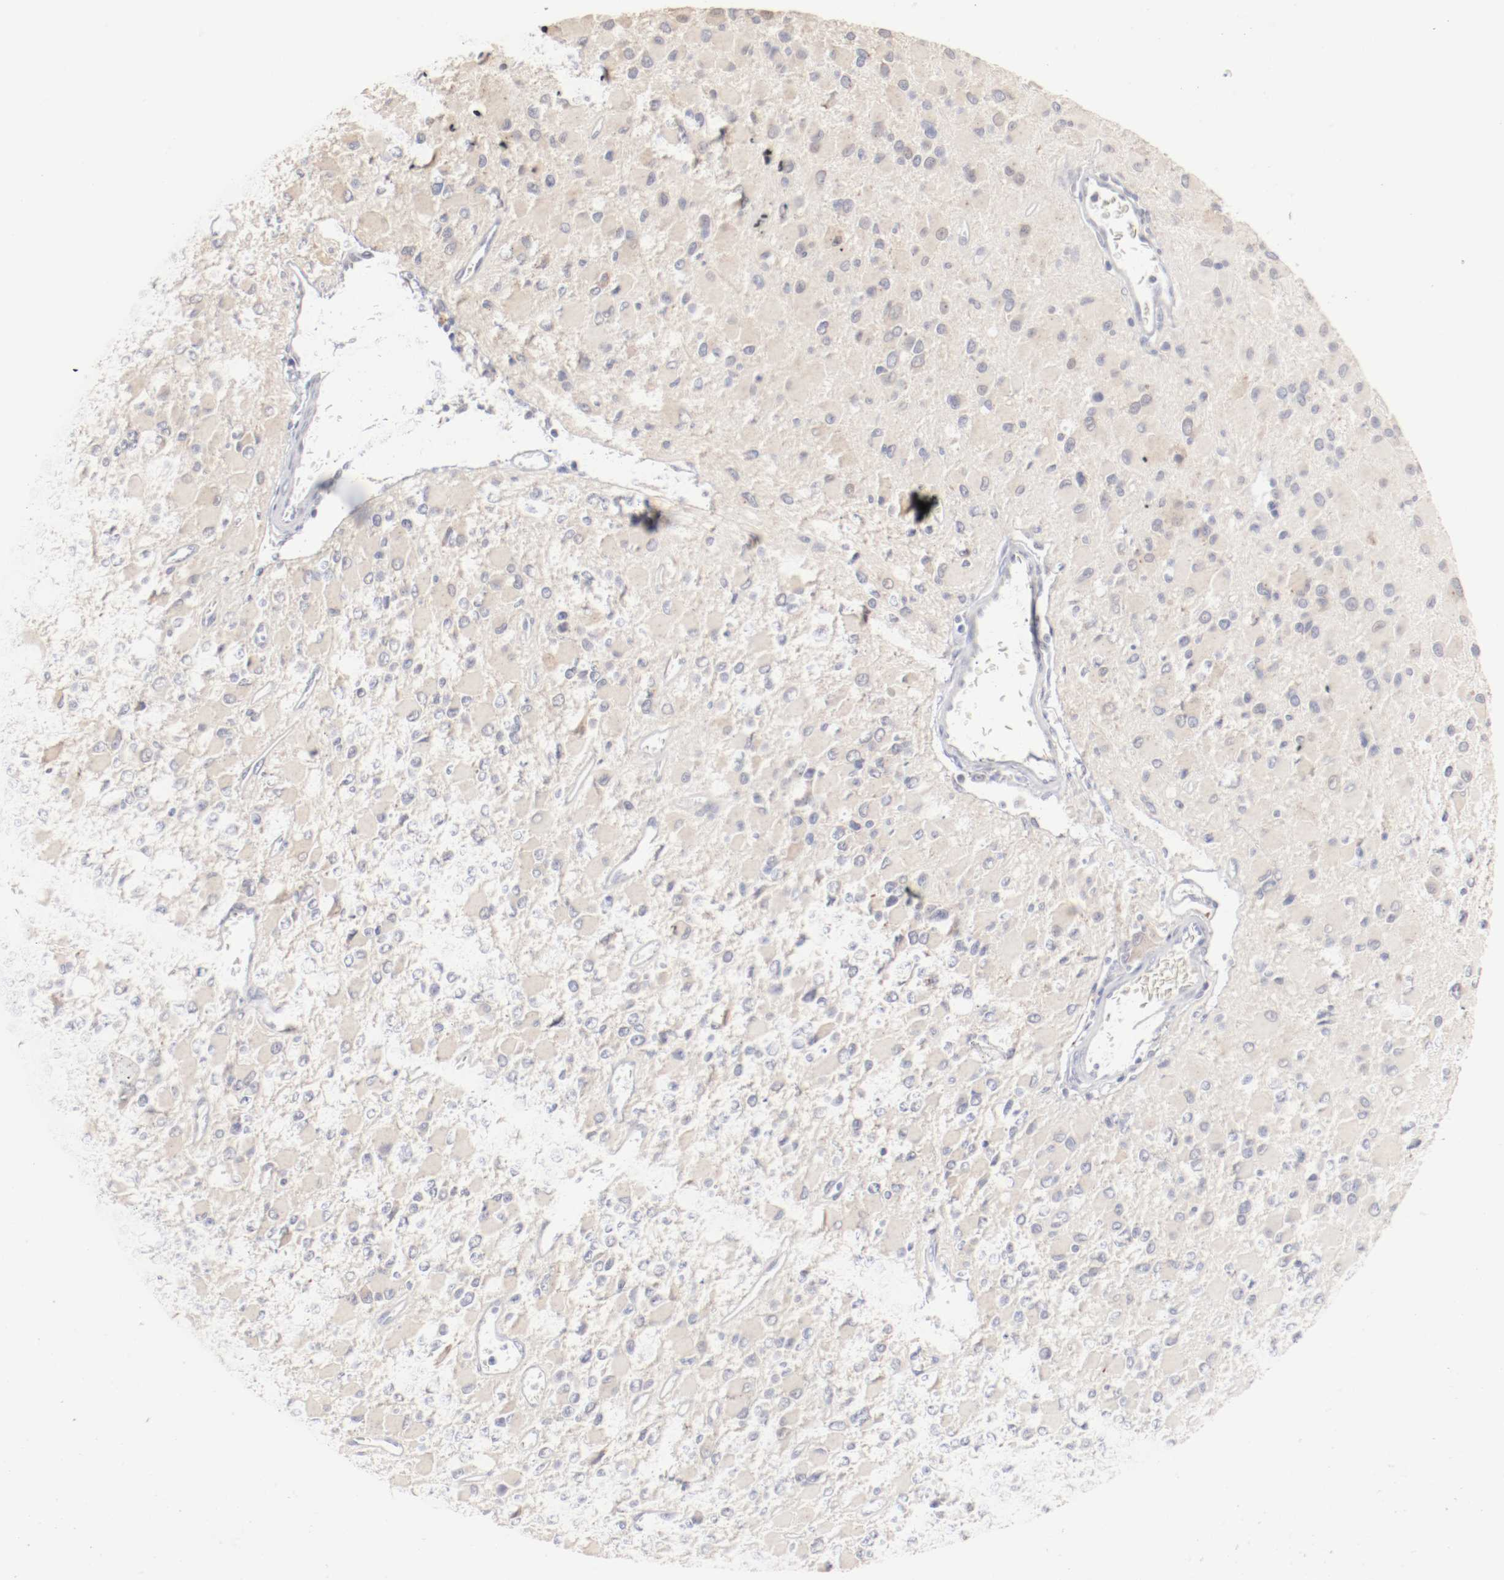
{"staining": {"intensity": "weak", "quantity": "25%-75%", "location": "cytoplasmic/membranous"}, "tissue": "glioma", "cell_type": "Tumor cells", "image_type": "cancer", "snomed": [{"axis": "morphology", "description": "Glioma, malignant, Low grade"}, {"axis": "topography", "description": "Brain"}], "caption": "Human glioma stained with a brown dye shows weak cytoplasmic/membranous positive positivity in approximately 25%-75% of tumor cells.", "gene": "DNAL4", "patient": {"sex": "male", "age": 42}}